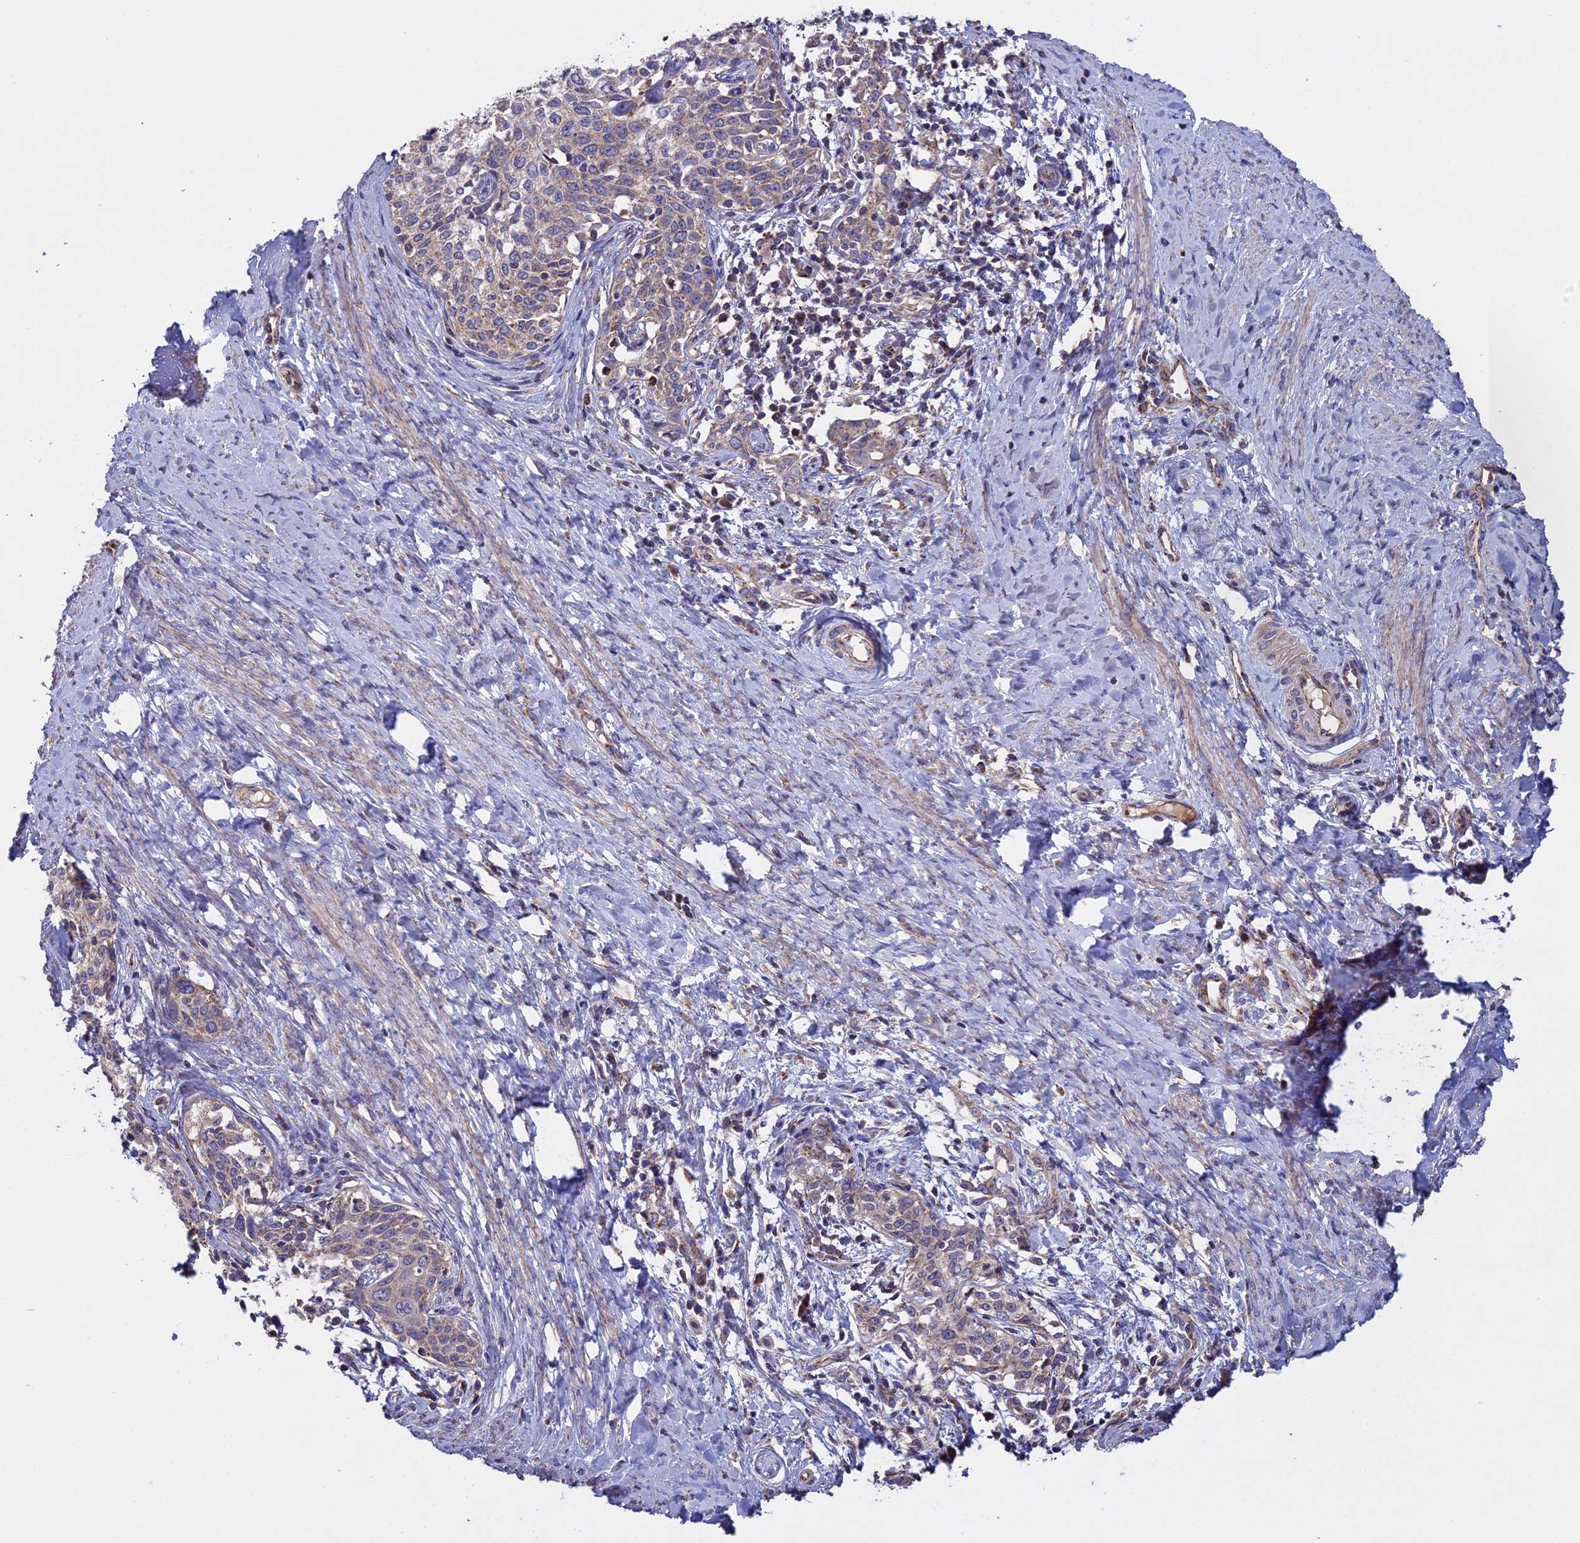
{"staining": {"intensity": "weak", "quantity": ">75%", "location": "cytoplasmic/membranous"}, "tissue": "cervical cancer", "cell_type": "Tumor cells", "image_type": "cancer", "snomed": [{"axis": "morphology", "description": "Squamous cell carcinoma, NOS"}, {"axis": "morphology", "description": "Adenocarcinoma, NOS"}, {"axis": "topography", "description": "Cervix"}], "caption": "Tumor cells exhibit low levels of weak cytoplasmic/membranous positivity in approximately >75% of cells in human adenocarcinoma (cervical).", "gene": "RNF17", "patient": {"sex": "female", "age": 52}}